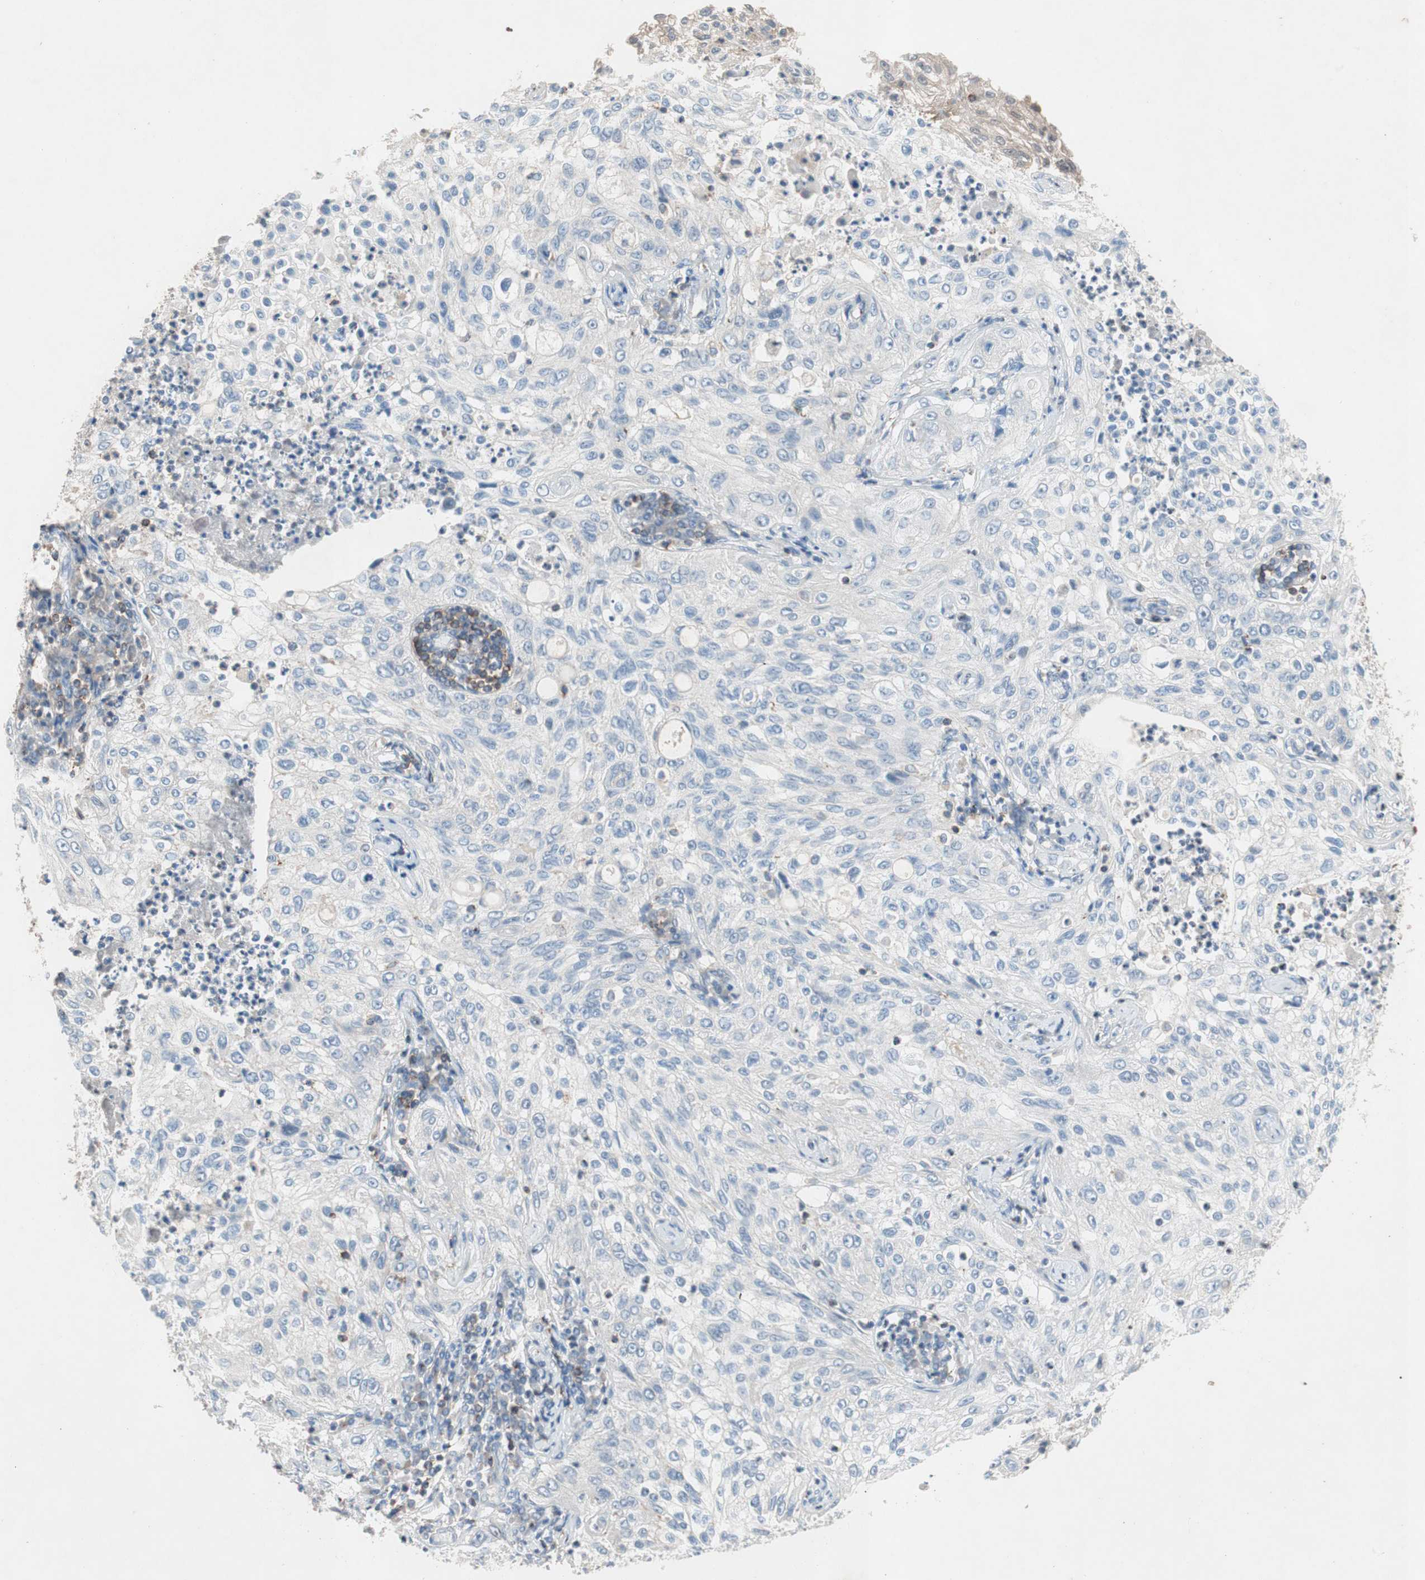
{"staining": {"intensity": "weak", "quantity": "<25%", "location": "cytoplasmic/membranous"}, "tissue": "lung cancer", "cell_type": "Tumor cells", "image_type": "cancer", "snomed": [{"axis": "morphology", "description": "Inflammation, NOS"}, {"axis": "morphology", "description": "Squamous cell carcinoma, NOS"}, {"axis": "topography", "description": "Lymph node"}, {"axis": "topography", "description": "Soft tissue"}, {"axis": "topography", "description": "Lung"}], "caption": "IHC of human lung squamous cell carcinoma reveals no positivity in tumor cells.", "gene": "GALT", "patient": {"sex": "male", "age": 66}}